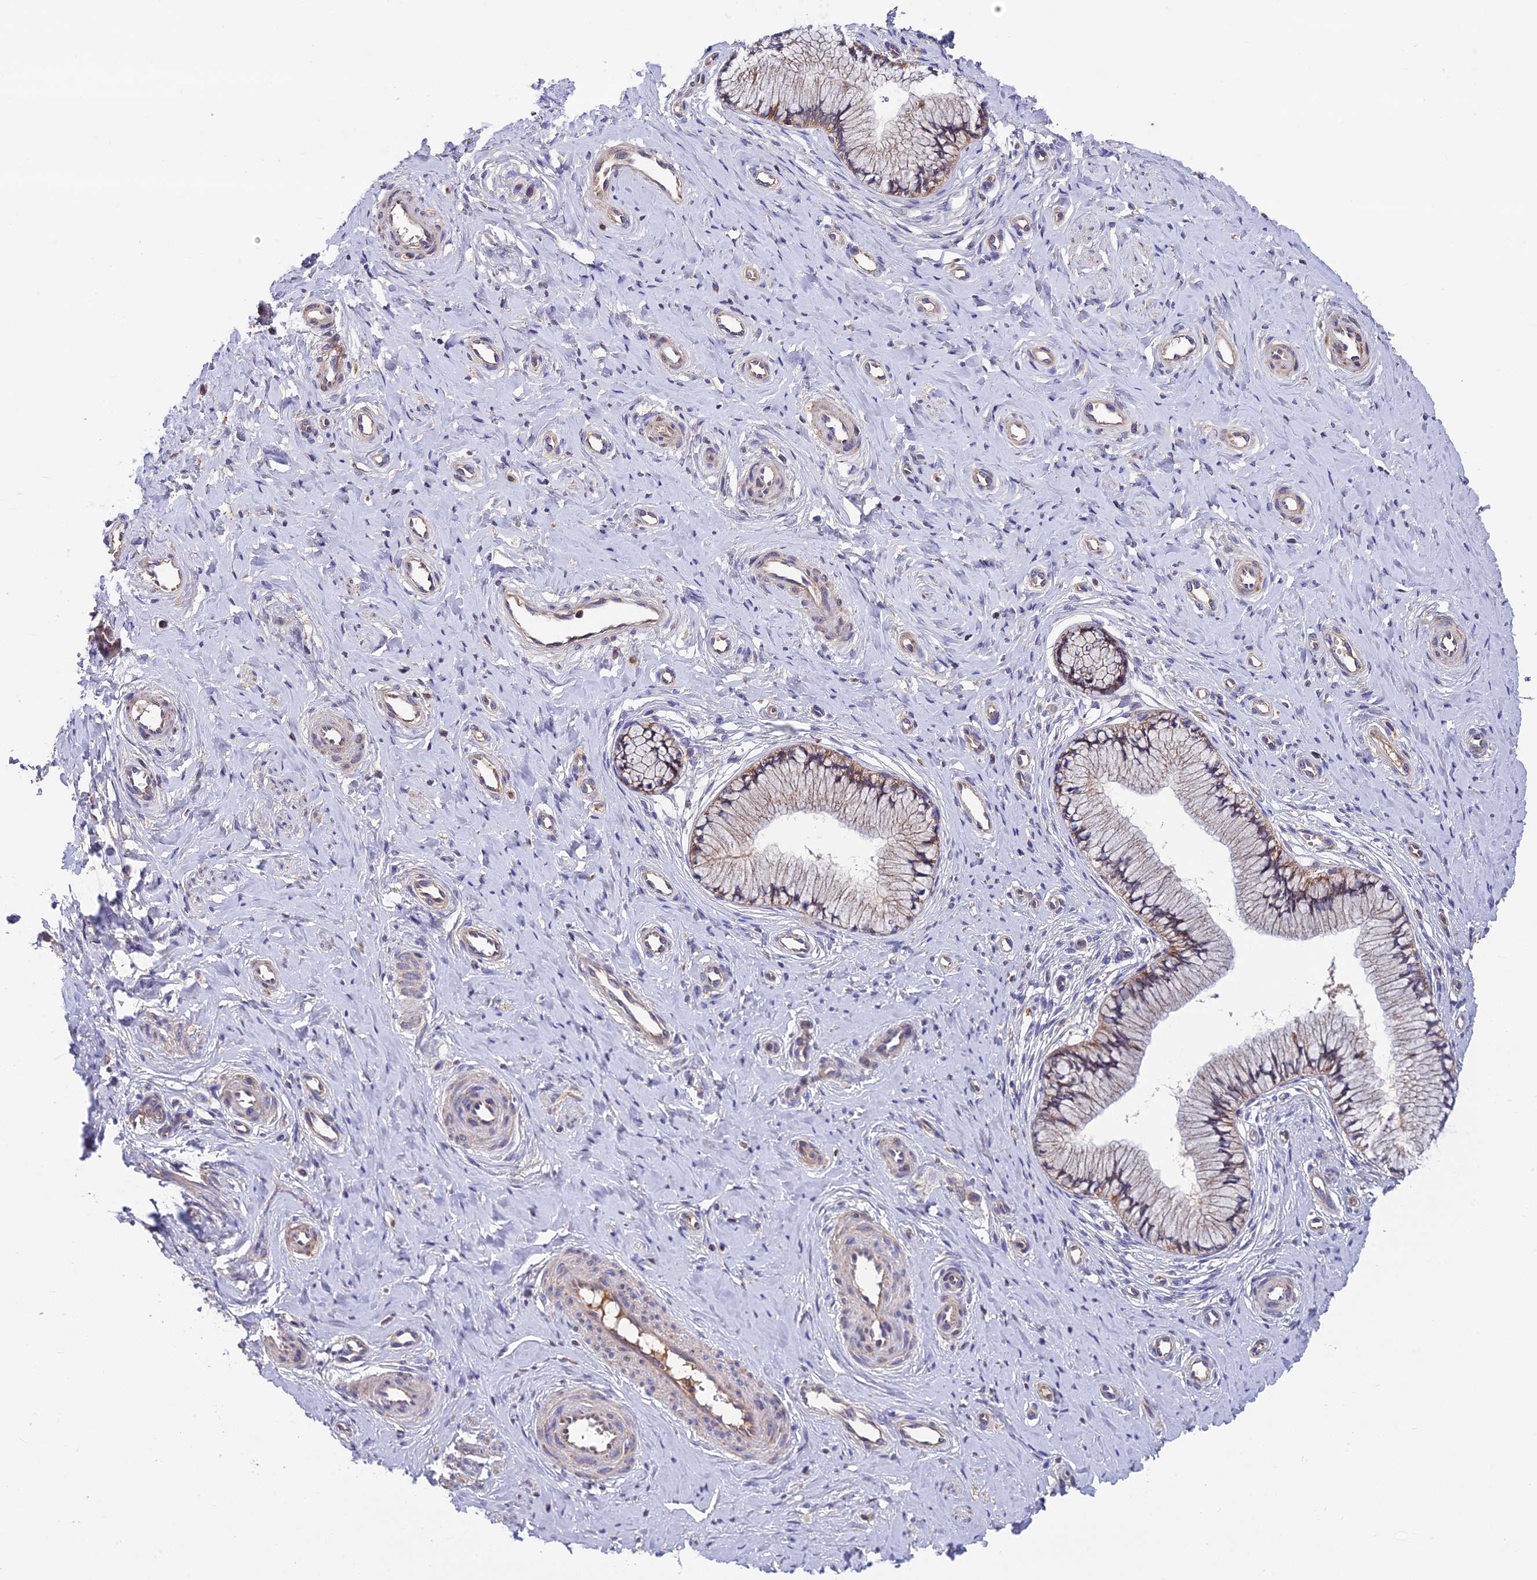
{"staining": {"intensity": "moderate", "quantity": "25%-75%", "location": "cytoplasmic/membranous"}, "tissue": "cervix", "cell_type": "Glandular cells", "image_type": "normal", "snomed": [{"axis": "morphology", "description": "Normal tissue, NOS"}, {"axis": "topography", "description": "Cervix"}], "caption": "Brown immunohistochemical staining in unremarkable human cervix shows moderate cytoplasmic/membranous staining in approximately 25%-75% of glandular cells.", "gene": "PZP", "patient": {"sex": "female", "age": 36}}